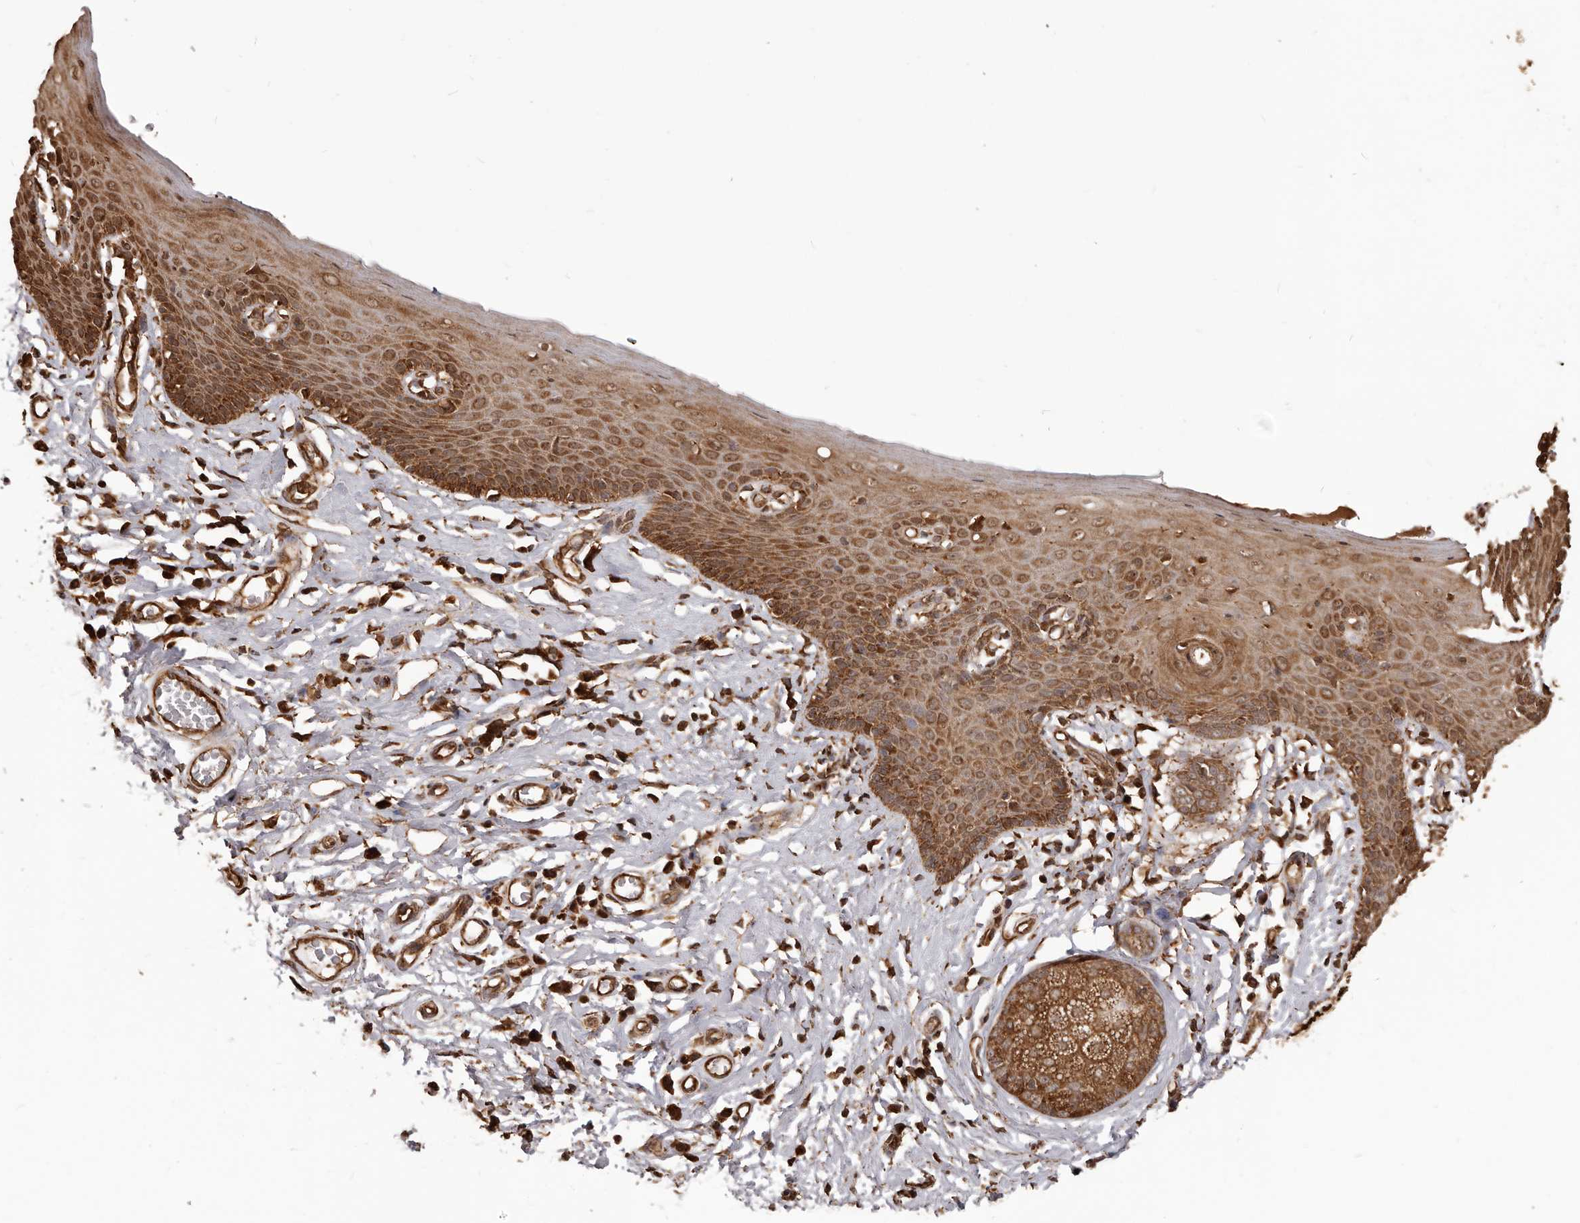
{"staining": {"intensity": "strong", "quantity": "25%-75%", "location": "cytoplasmic/membranous"}, "tissue": "skin", "cell_type": "Epidermal cells", "image_type": "normal", "snomed": [{"axis": "morphology", "description": "Normal tissue, NOS"}, {"axis": "topography", "description": "Vulva"}], "caption": "High-power microscopy captured an IHC image of normal skin, revealing strong cytoplasmic/membranous expression in approximately 25%-75% of epidermal cells. (DAB (3,3'-diaminobenzidine) = brown stain, brightfield microscopy at high magnification).", "gene": "MTO1", "patient": {"sex": "female", "age": 66}}